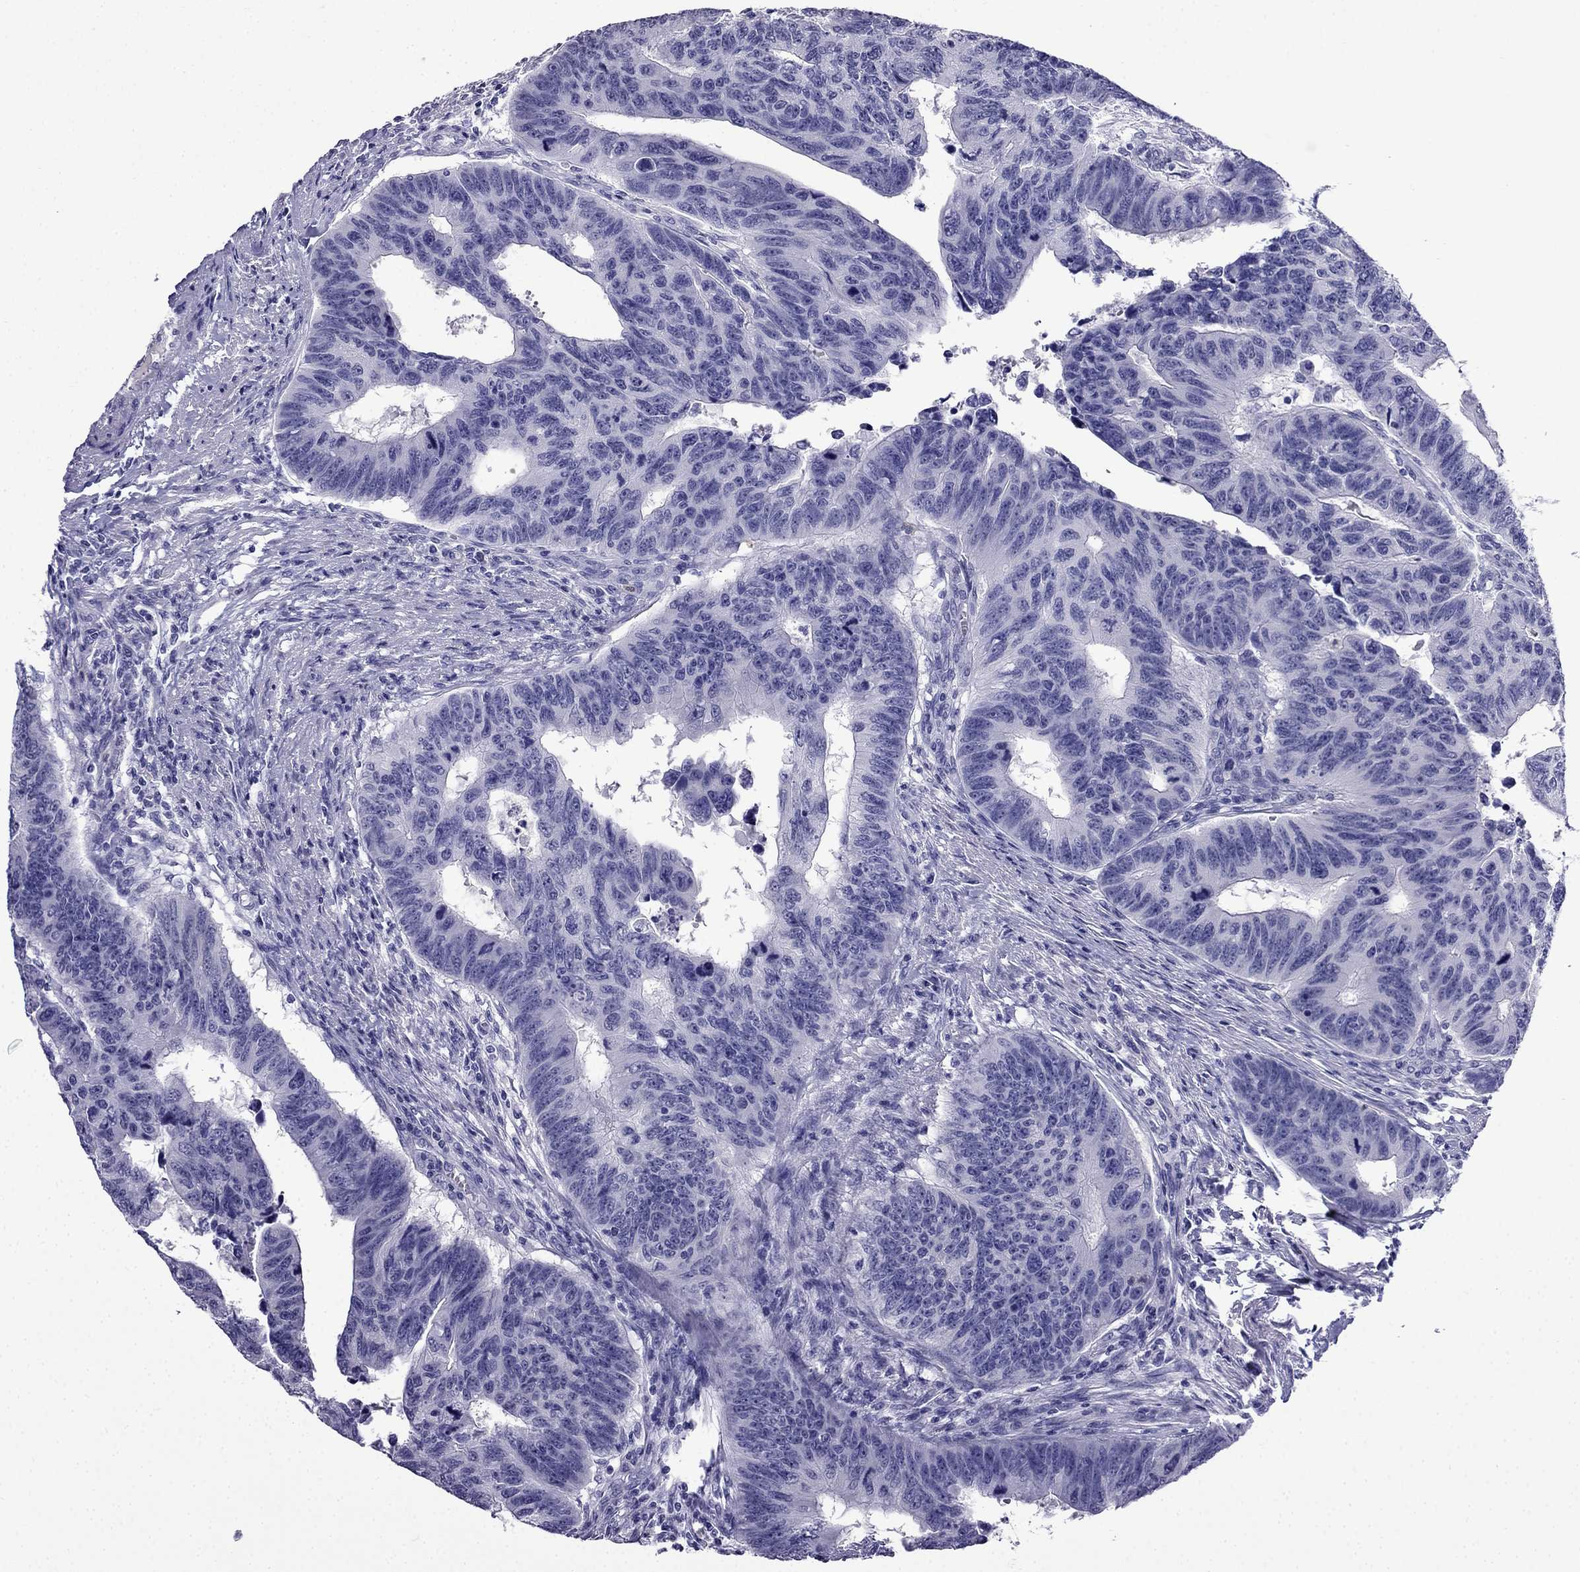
{"staining": {"intensity": "negative", "quantity": "none", "location": "none"}, "tissue": "colorectal cancer", "cell_type": "Tumor cells", "image_type": "cancer", "snomed": [{"axis": "morphology", "description": "Adenocarcinoma, NOS"}, {"axis": "topography", "description": "Rectum"}], "caption": "There is no significant staining in tumor cells of colorectal adenocarcinoma.", "gene": "CDHR4", "patient": {"sex": "female", "age": 85}}